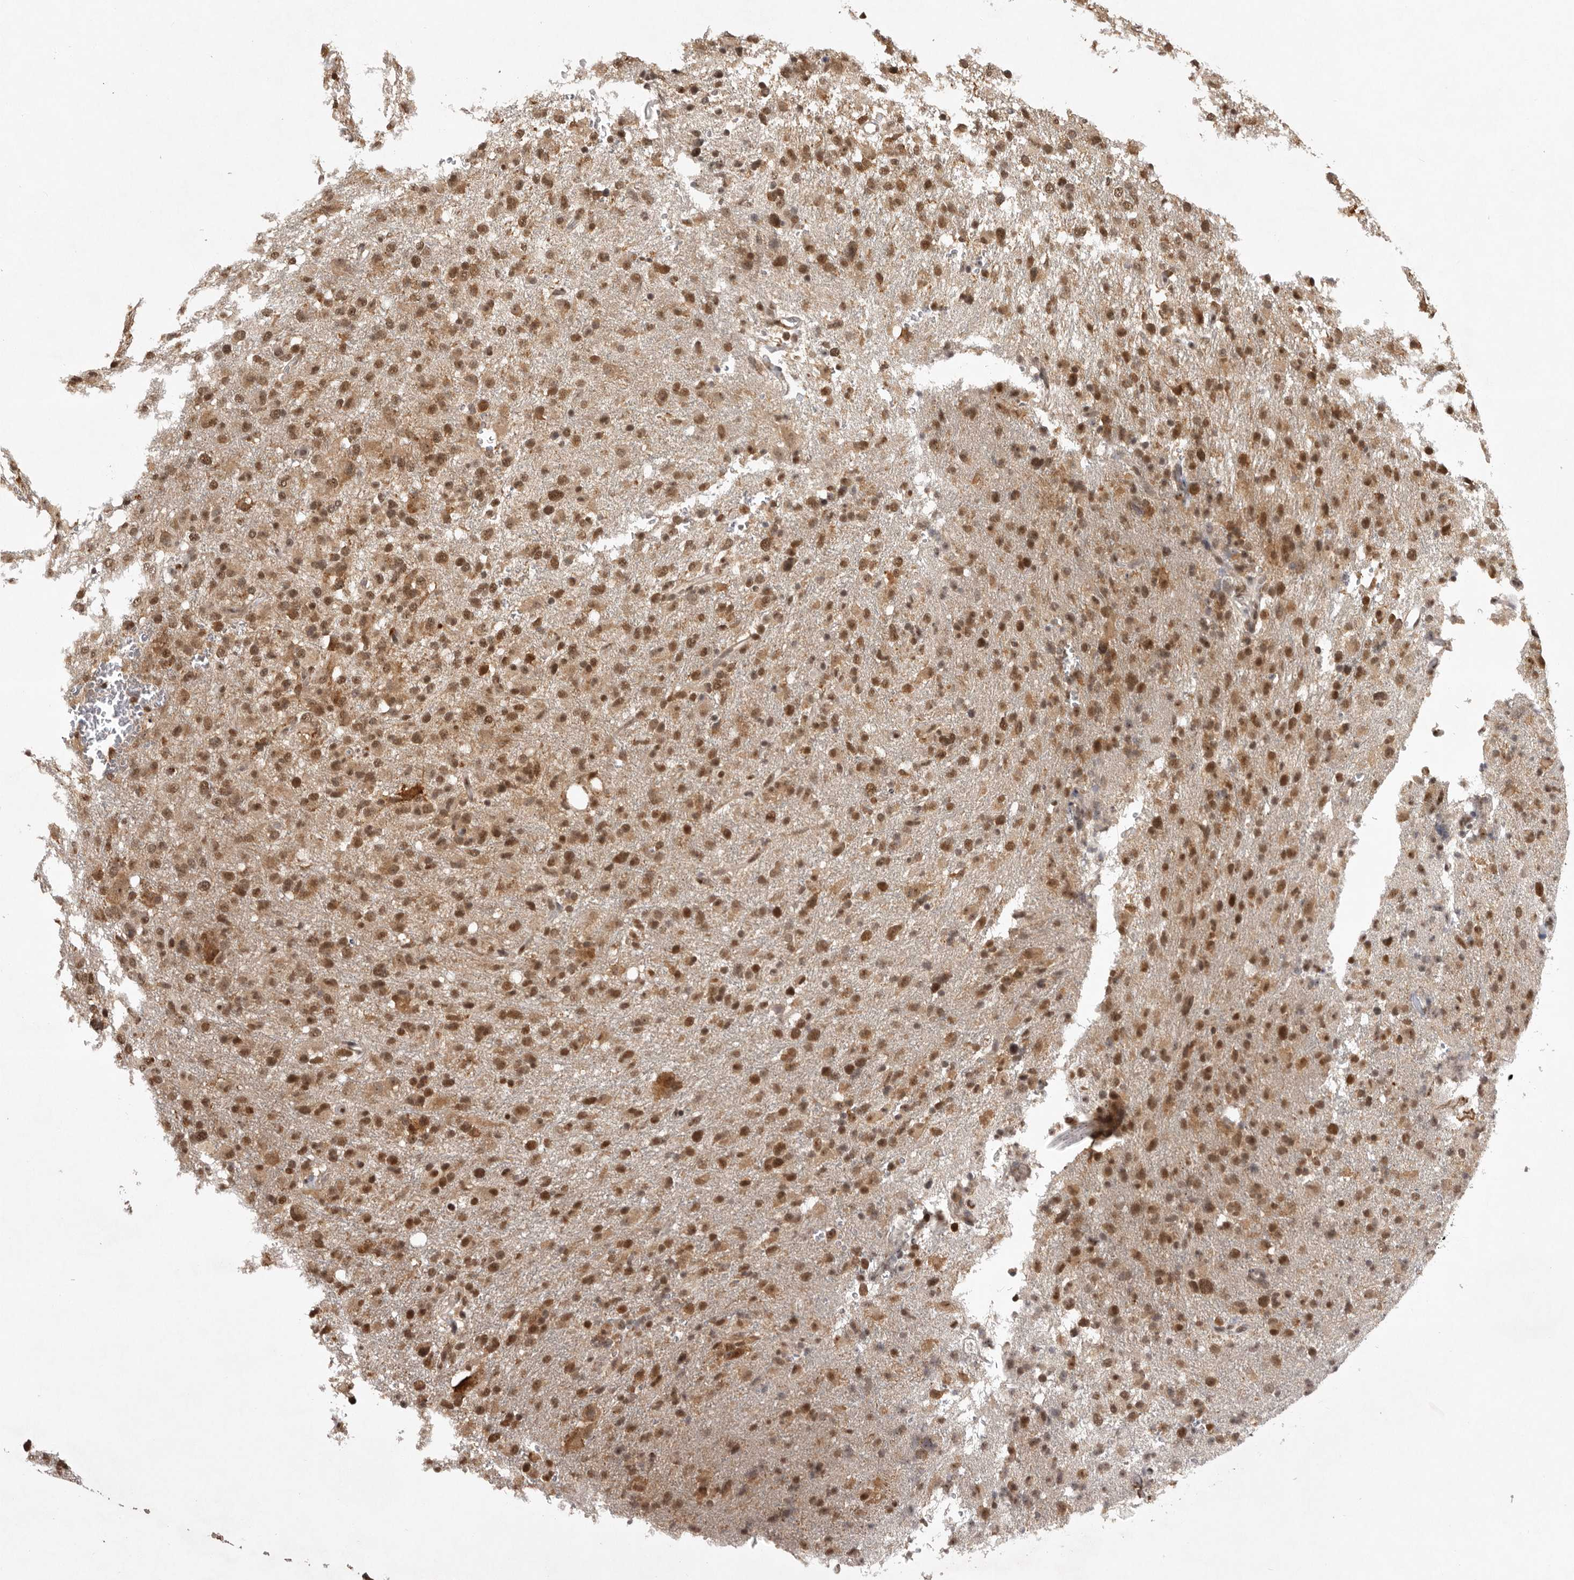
{"staining": {"intensity": "moderate", "quantity": ">75%", "location": "cytoplasmic/membranous,nuclear"}, "tissue": "glioma", "cell_type": "Tumor cells", "image_type": "cancer", "snomed": [{"axis": "morphology", "description": "Glioma, malignant, High grade"}, {"axis": "topography", "description": "Brain"}], "caption": "An IHC image of neoplastic tissue is shown. Protein staining in brown labels moderate cytoplasmic/membranous and nuclear positivity in malignant glioma (high-grade) within tumor cells.", "gene": "ZNF83", "patient": {"sex": "female", "age": 57}}